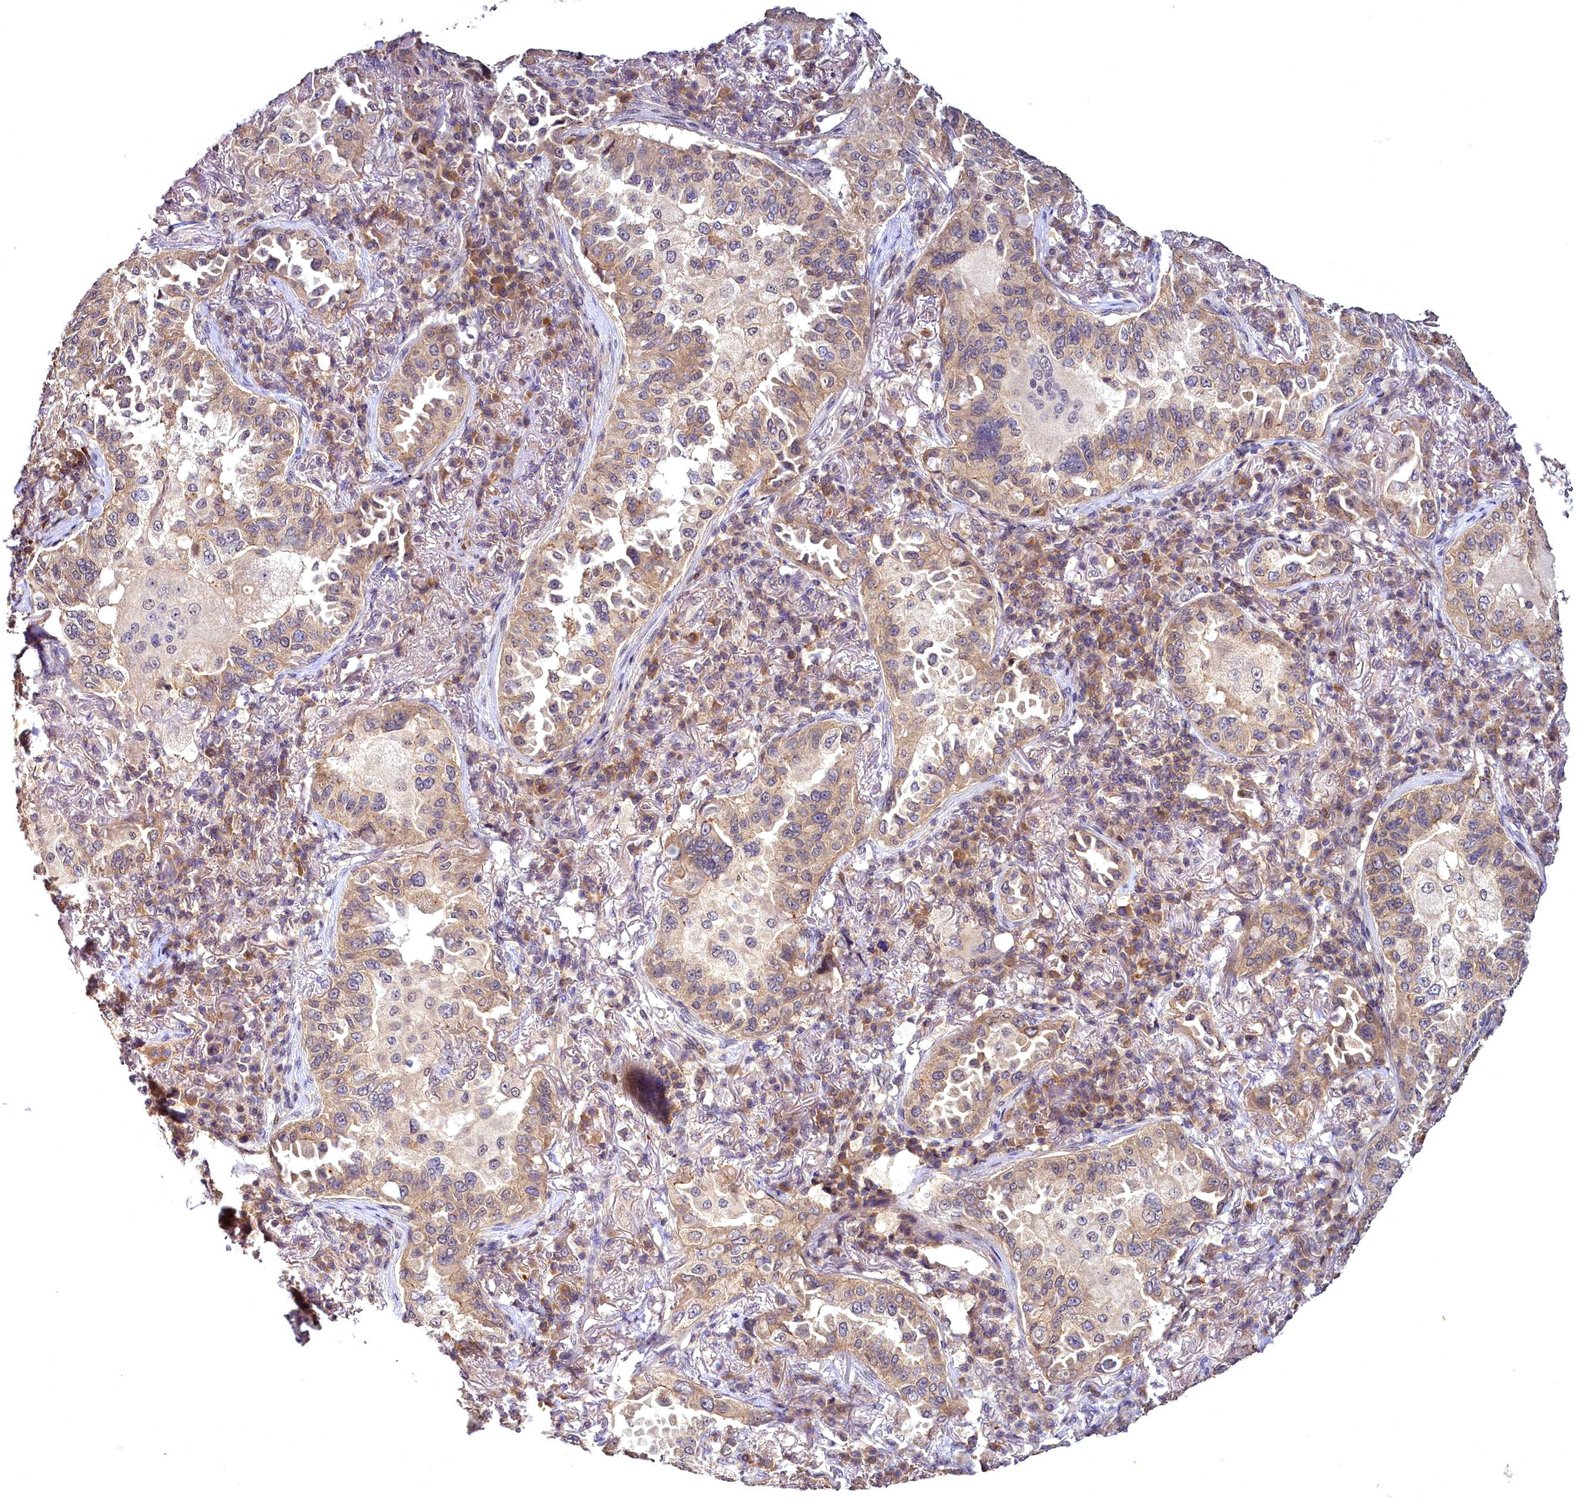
{"staining": {"intensity": "moderate", "quantity": ">75%", "location": "cytoplasmic/membranous"}, "tissue": "lung cancer", "cell_type": "Tumor cells", "image_type": "cancer", "snomed": [{"axis": "morphology", "description": "Adenocarcinoma, NOS"}, {"axis": "topography", "description": "Lung"}], "caption": "Tumor cells exhibit medium levels of moderate cytoplasmic/membranous positivity in approximately >75% of cells in human lung adenocarcinoma. (DAB (3,3'-diaminobenzidine) = brown stain, brightfield microscopy at high magnification).", "gene": "TMEM39A", "patient": {"sex": "female", "age": 69}}